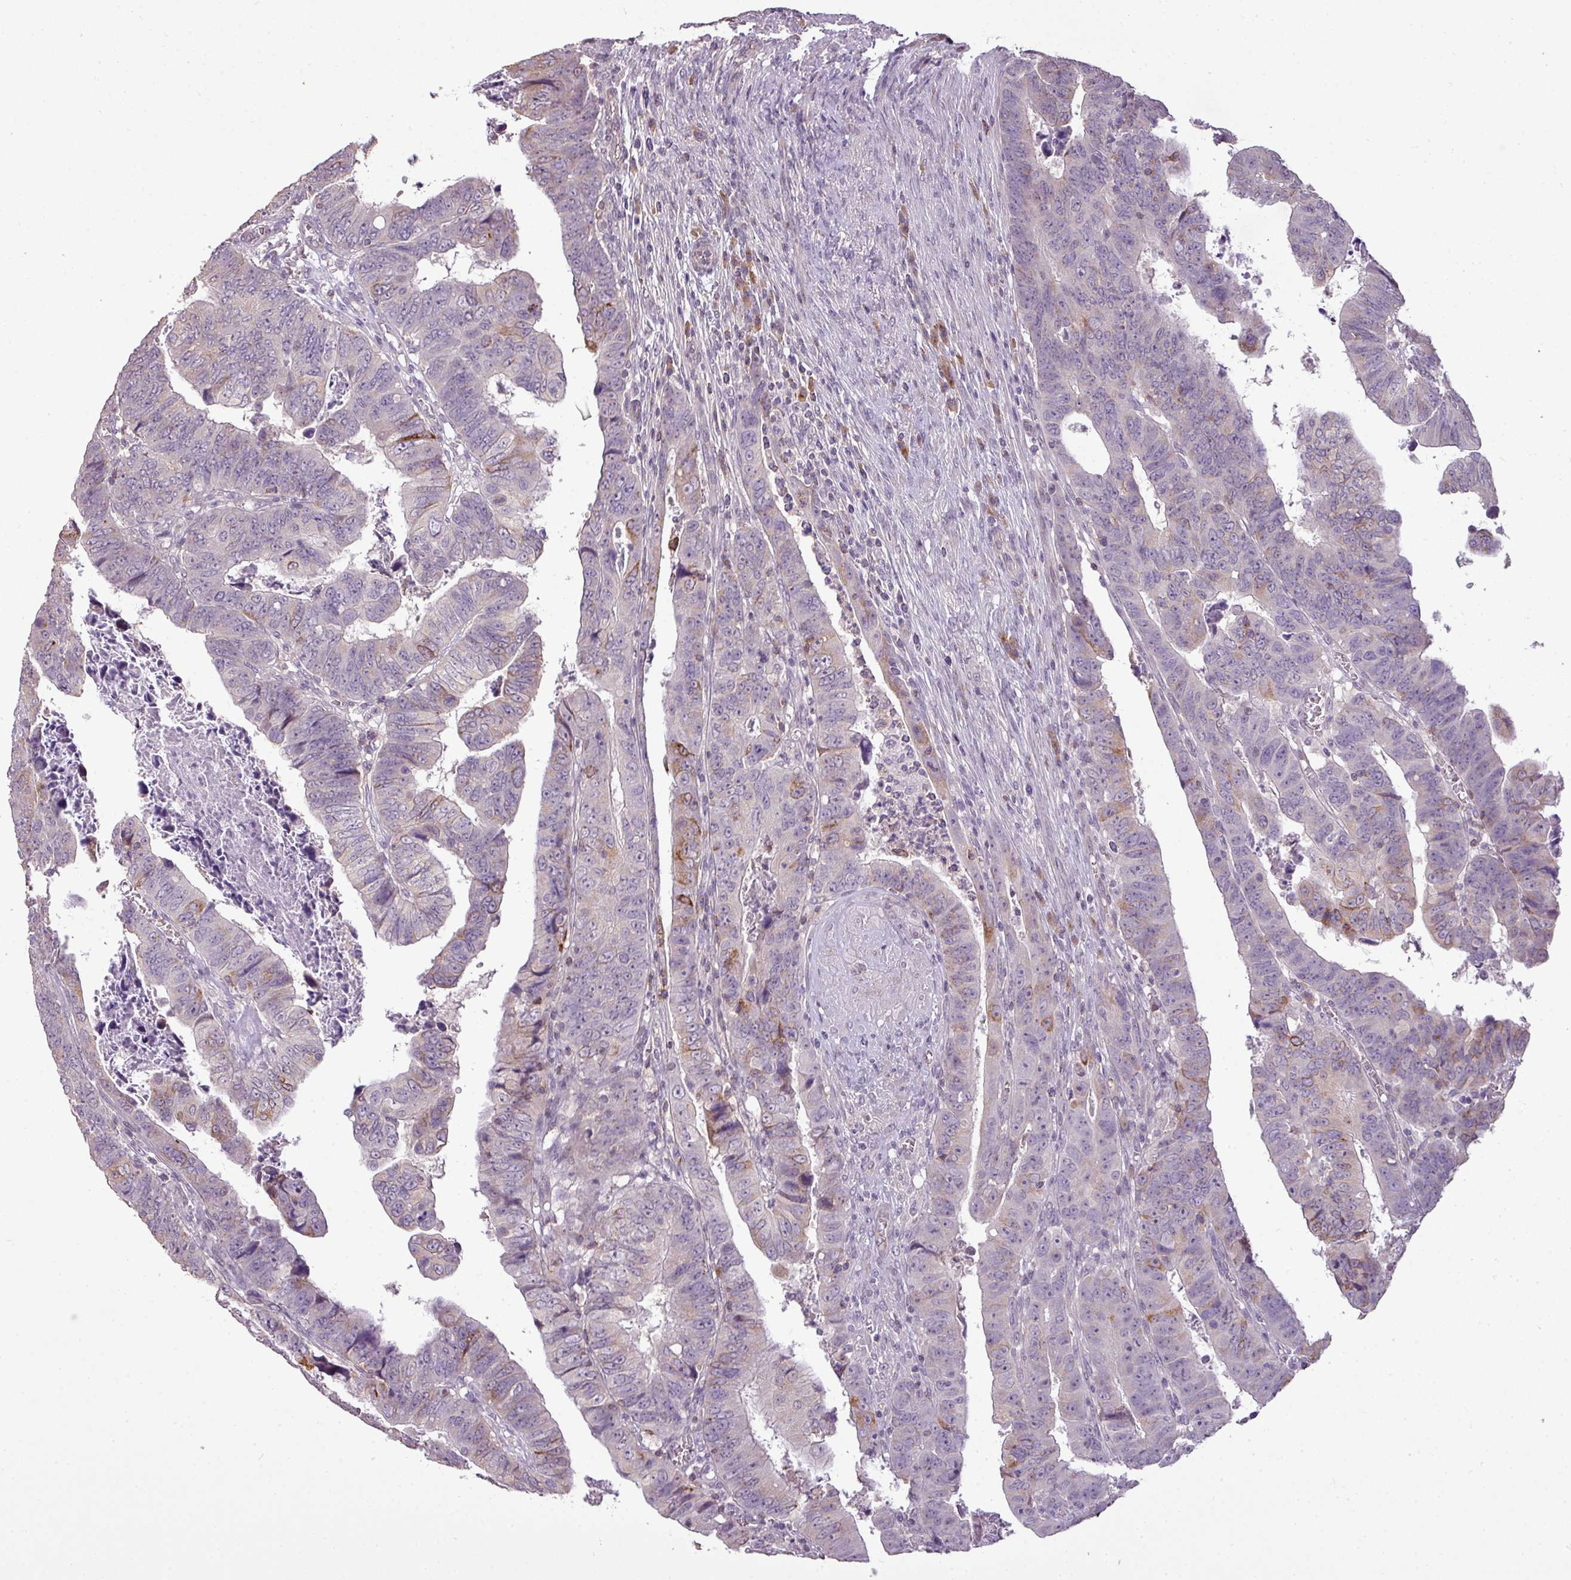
{"staining": {"intensity": "moderate", "quantity": "<25%", "location": "cytoplasmic/membranous"}, "tissue": "colorectal cancer", "cell_type": "Tumor cells", "image_type": "cancer", "snomed": [{"axis": "morphology", "description": "Normal tissue, NOS"}, {"axis": "morphology", "description": "Adenocarcinoma, NOS"}, {"axis": "topography", "description": "Rectum"}], "caption": "IHC histopathology image of adenocarcinoma (colorectal) stained for a protein (brown), which demonstrates low levels of moderate cytoplasmic/membranous expression in approximately <25% of tumor cells.", "gene": "LY9", "patient": {"sex": "female", "age": 65}}